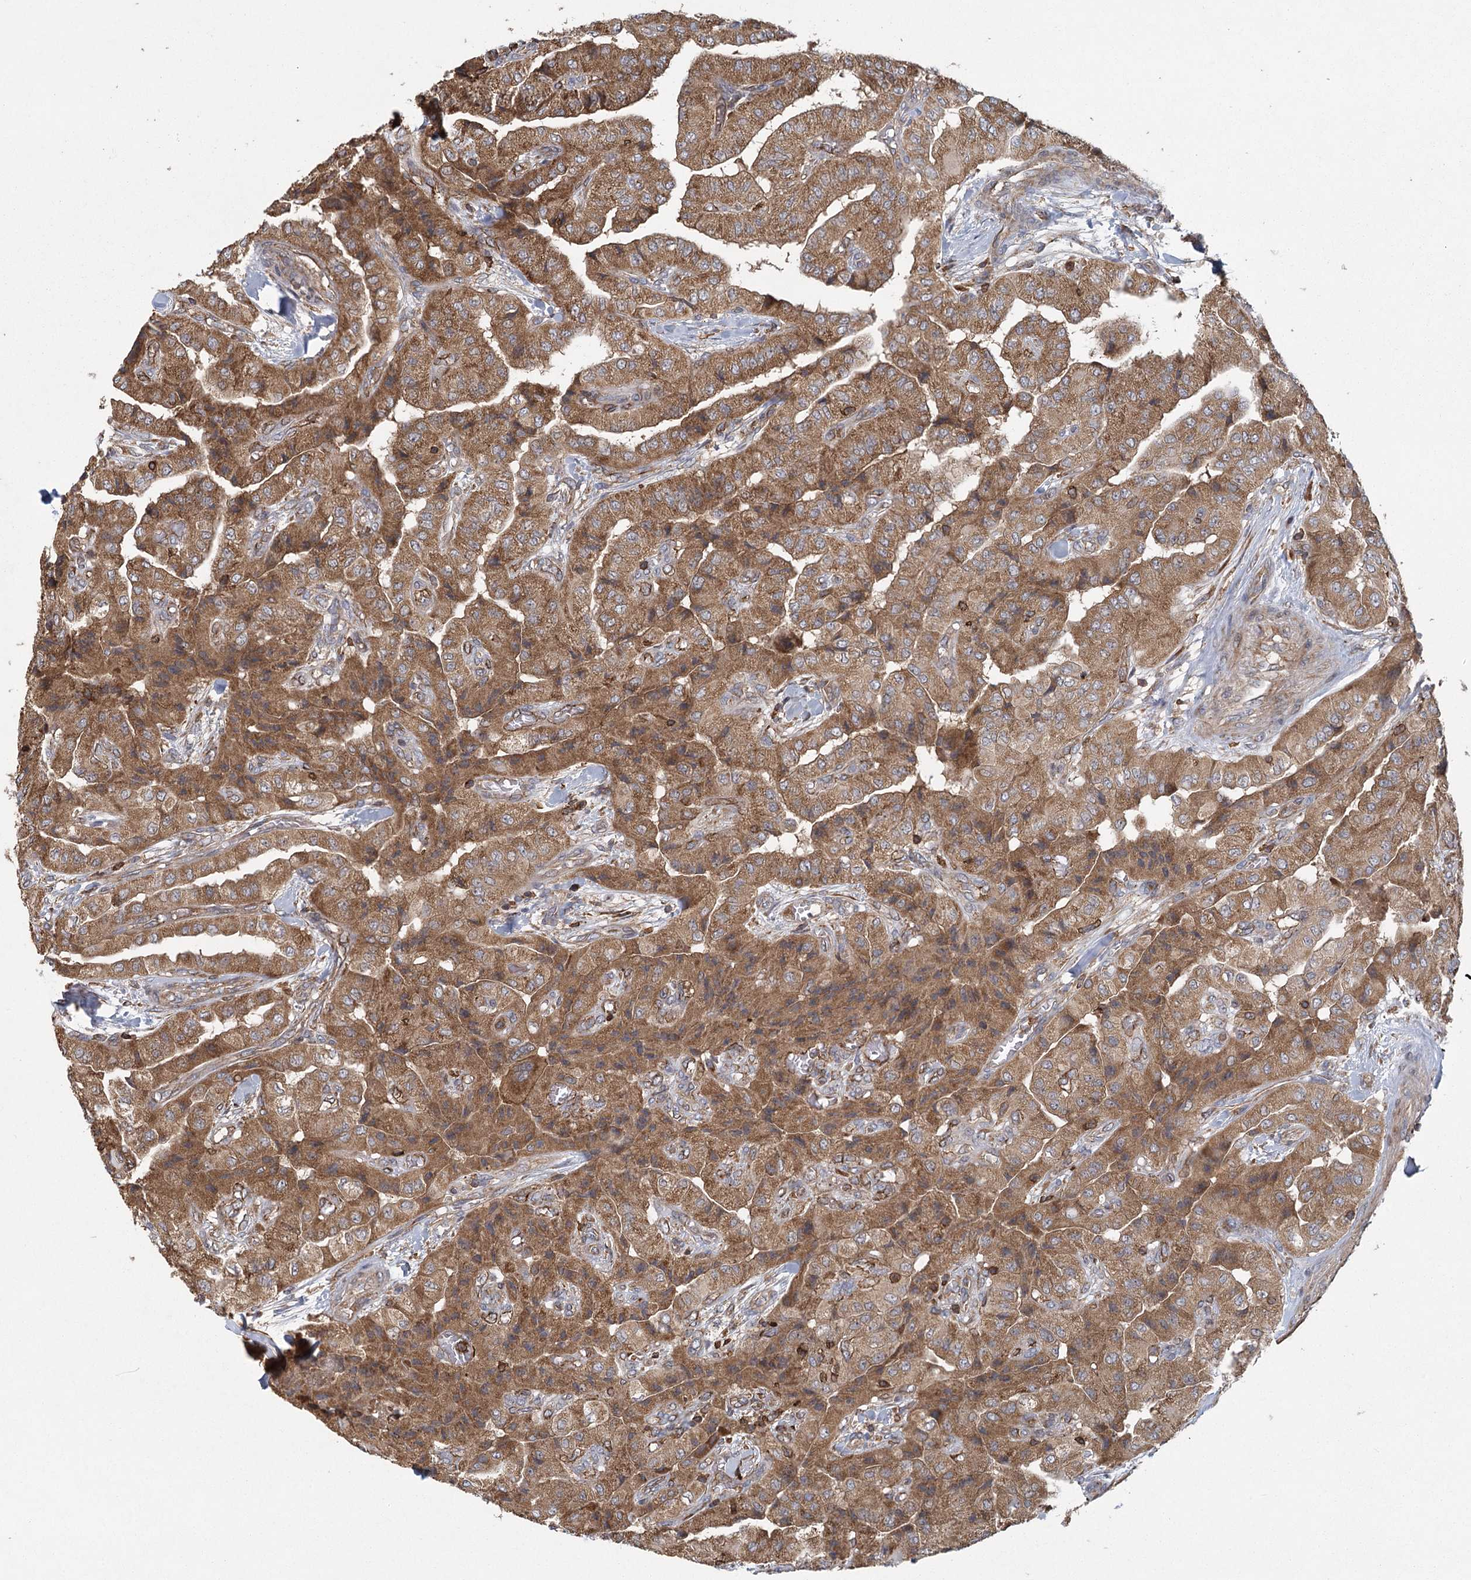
{"staining": {"intensity": "moderate", "quantity": ">75%", "location": "cytoplasmic/membranous"}, "tissue": "thyroid cancer", "cell_type": "Tumor cells", "image_type": "cancer", "snomed": [{"axis": "morphology", "description": "Papillary adenocarcinoma, NOS"}, {"axis": "topography", "description": "Thyroid gland"}], "caption": "Immunohistochemistry (IHC) (DAB) staining of thyroid cancer (papillary adenocarcinoma) reveals moderate cytoplasmic/membranous protein expression in about >75% of tumor cells.", "gene": "PLEKHA7", "patient": {"sex": "female", "age": 59}}